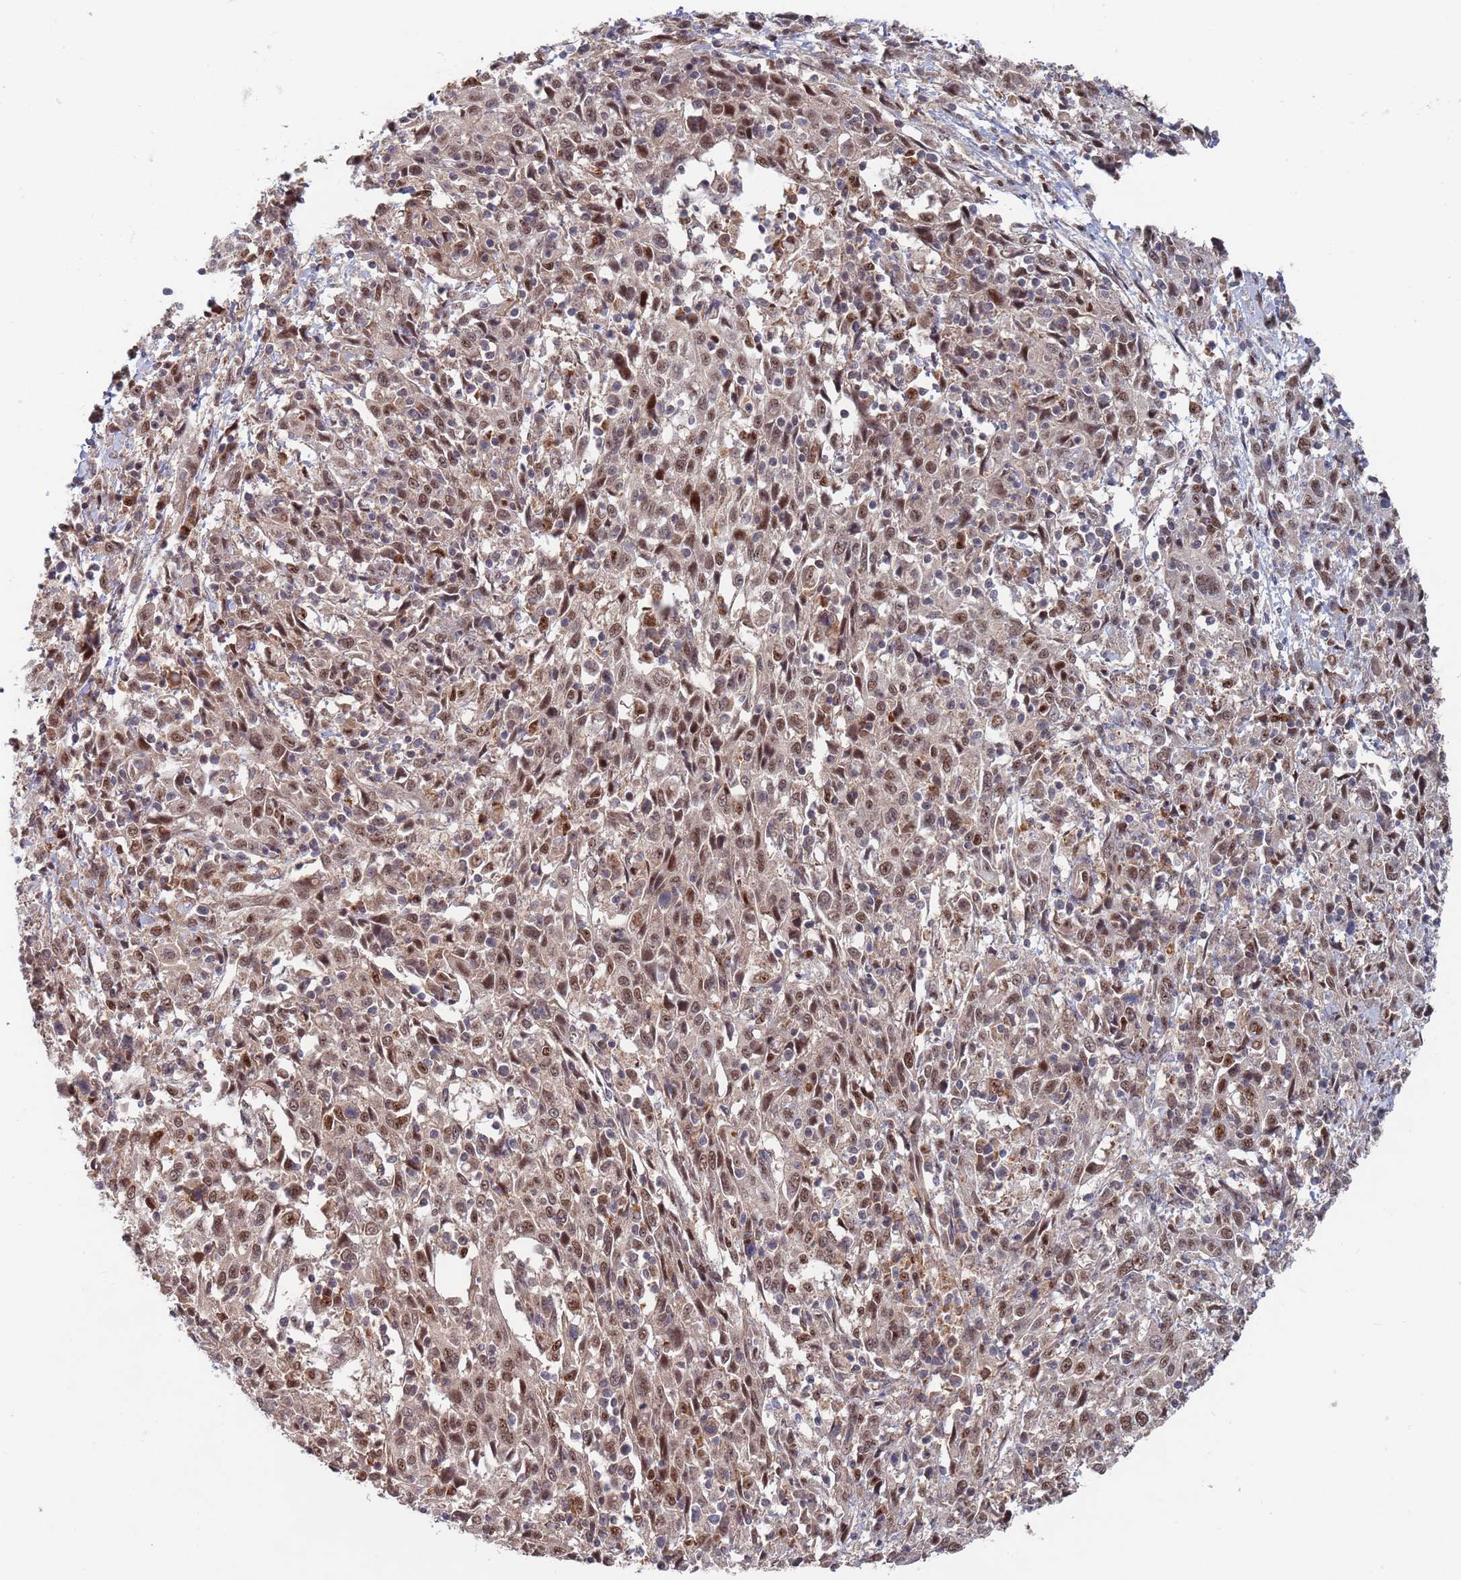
{"staining": {"intensity": "moderate", "quantity": ">75%", "location": "nuclear"}, "tissue": "cervical cancer", "cell_type": "Tumor cells", "image_type": "cancer", "snomed": [{"axis": "morphology", "description": "Squamous cell carcinoma, NOS"}, {"axis": "topography", "description": "Cervix"}], "caption": "Moderate nuclear protein expression is appreciated in approximately >75% of tumor cells in squamous cell carcinoma (cervical).", "gene": "RPP25", "patient": {"sex": "female", "age": 46}}